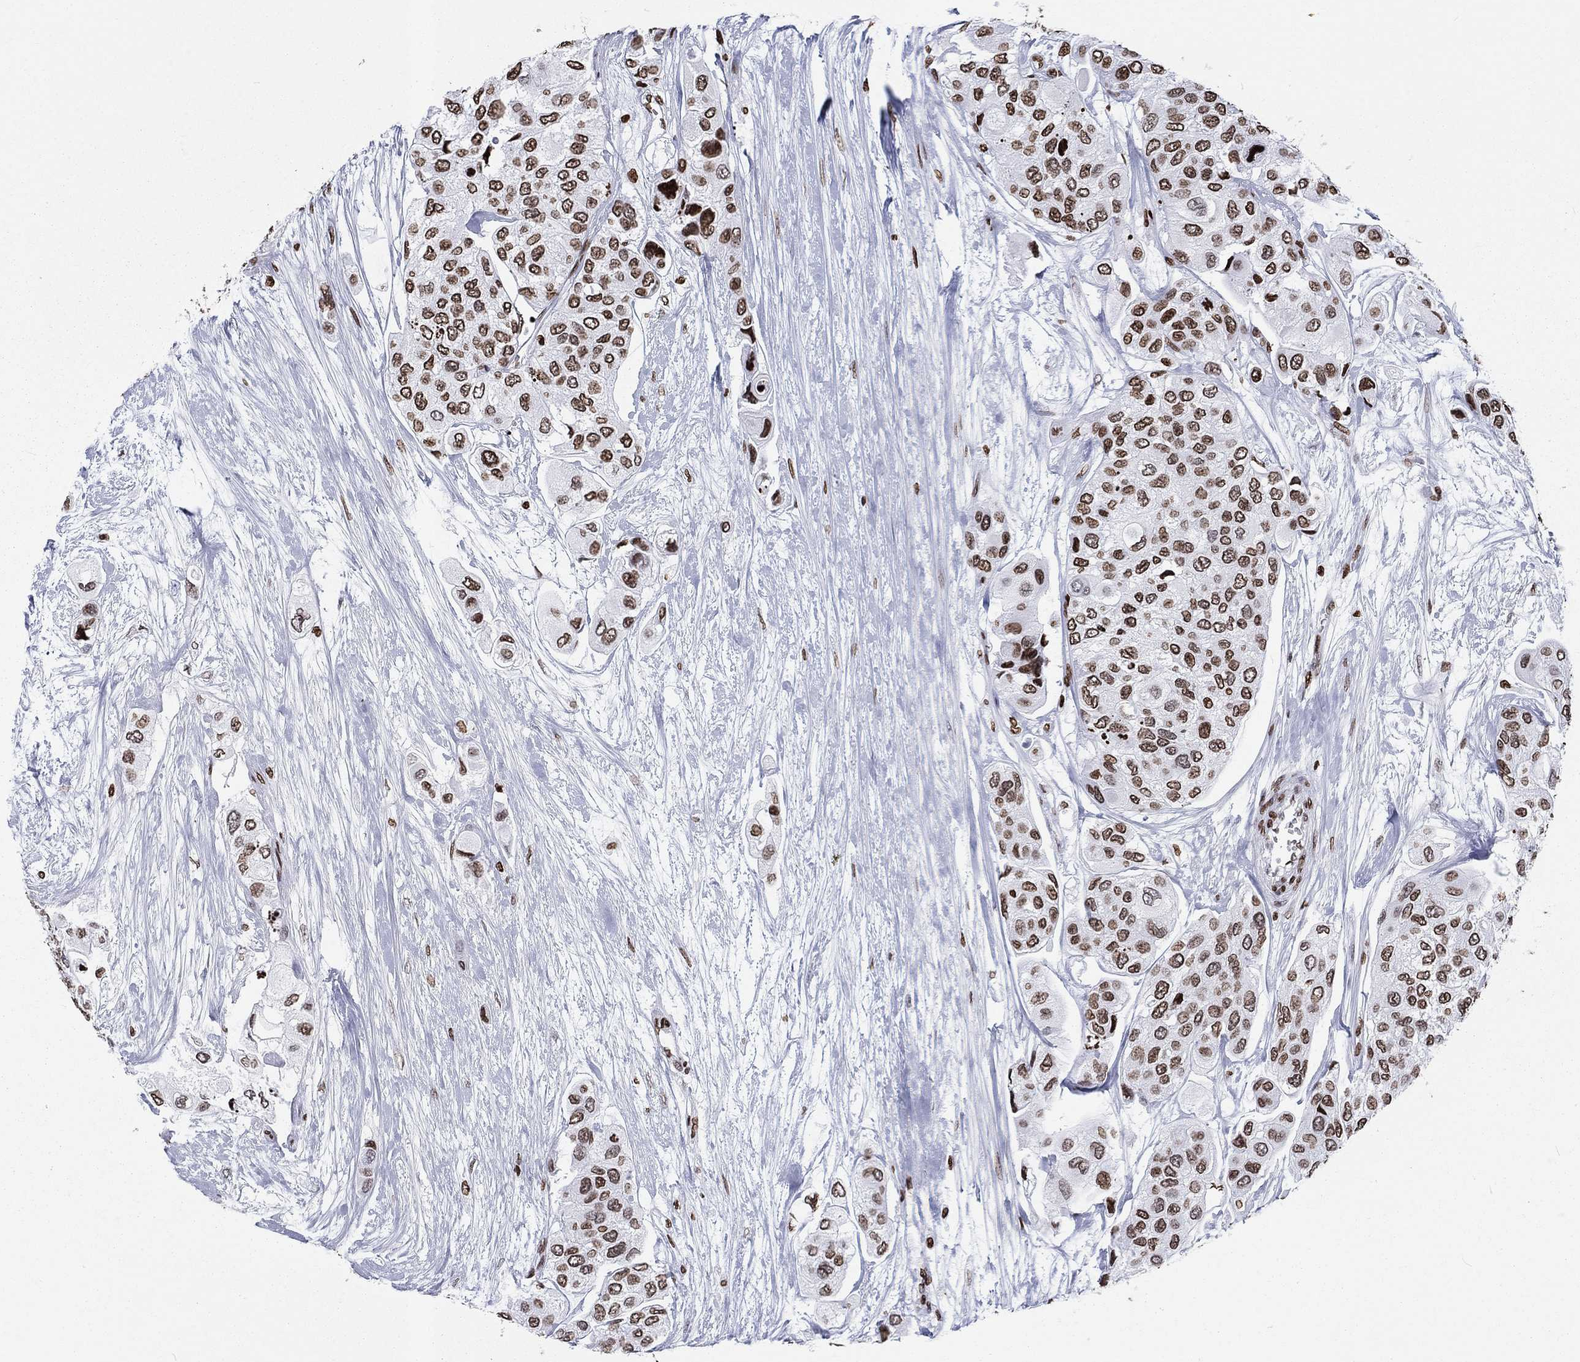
{"staining": {"intensity": "strong", "quantity": "25%-75%", "location": "nuclear"}, "tissue": "urothelial cancer", "cell_type": "Tumor cells", "image_type": "cancer", "snomed": [{"axis": "morphology", "description": "Urothelial carcinoma, High grade"}, {"axis": "topography", "description": "Urinary bladder"}], "caption": "A micrograph of human urothelial cancer stained for a protein exhibits strong nuclear brown staining in tumor cells.", "gene": "H1-5", "patient": {"sex": "male", "age": 77}}